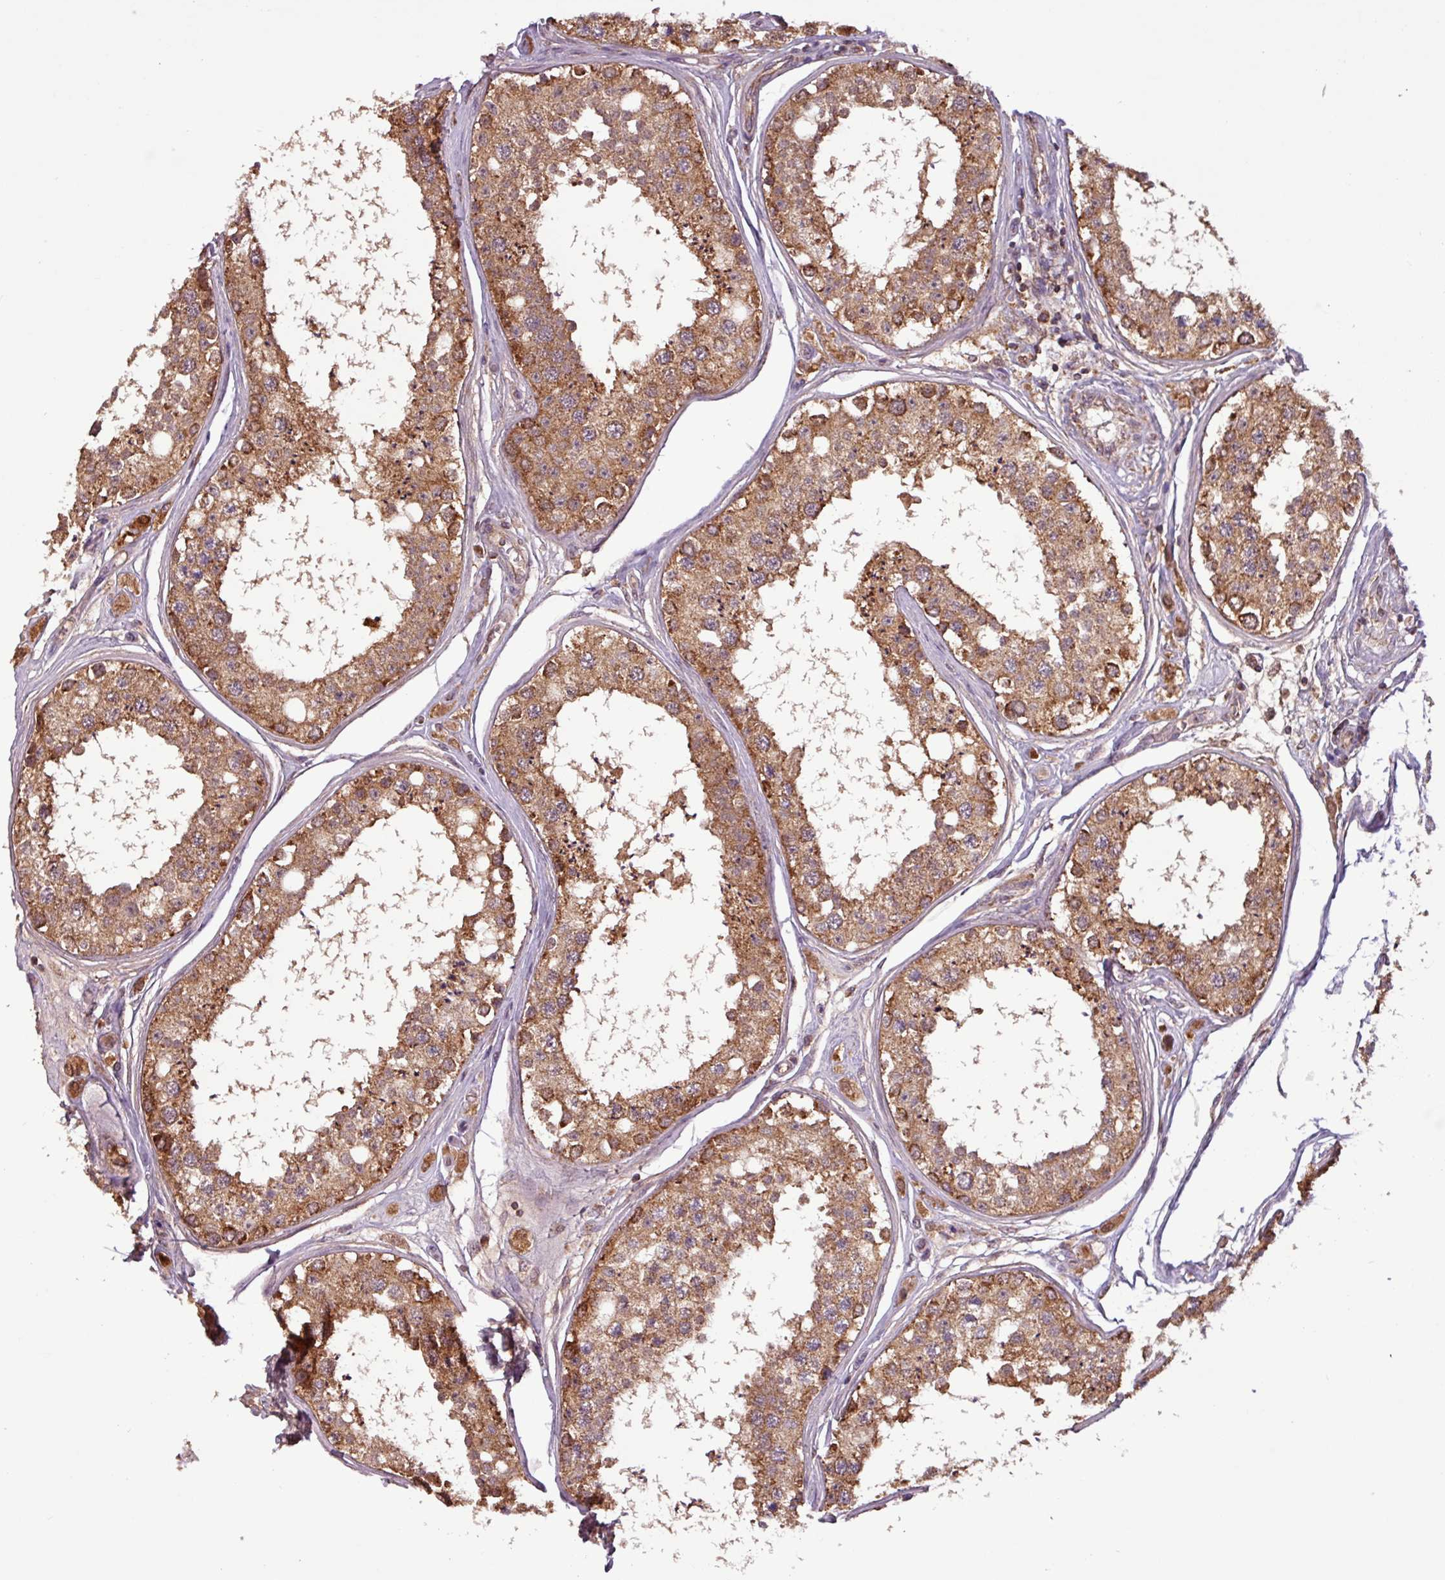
{"staining": {"intensity": "moderate", "quantity": ">75%", "location": "cytoplasmic/membranous"}, "tissue": "testis", "cell_type": "Cells in seminiferous ducts", "image_type": "normal", "snomed": [{"axis": "morphology", "description": "Normal tissue, NOS"}, {"axis": "topography", "description": "Testis"}], "caption": "A brown stain highlights moderate cytoplasmic/membranous staining of a protein in cells in seminiferous ducts of benign testis. Immunohistochemistry stains the protein of interest in brown and the nuclei are stained blue.", "gene": "MCTP2", "patient": {"sex": "male", "age": 25}}